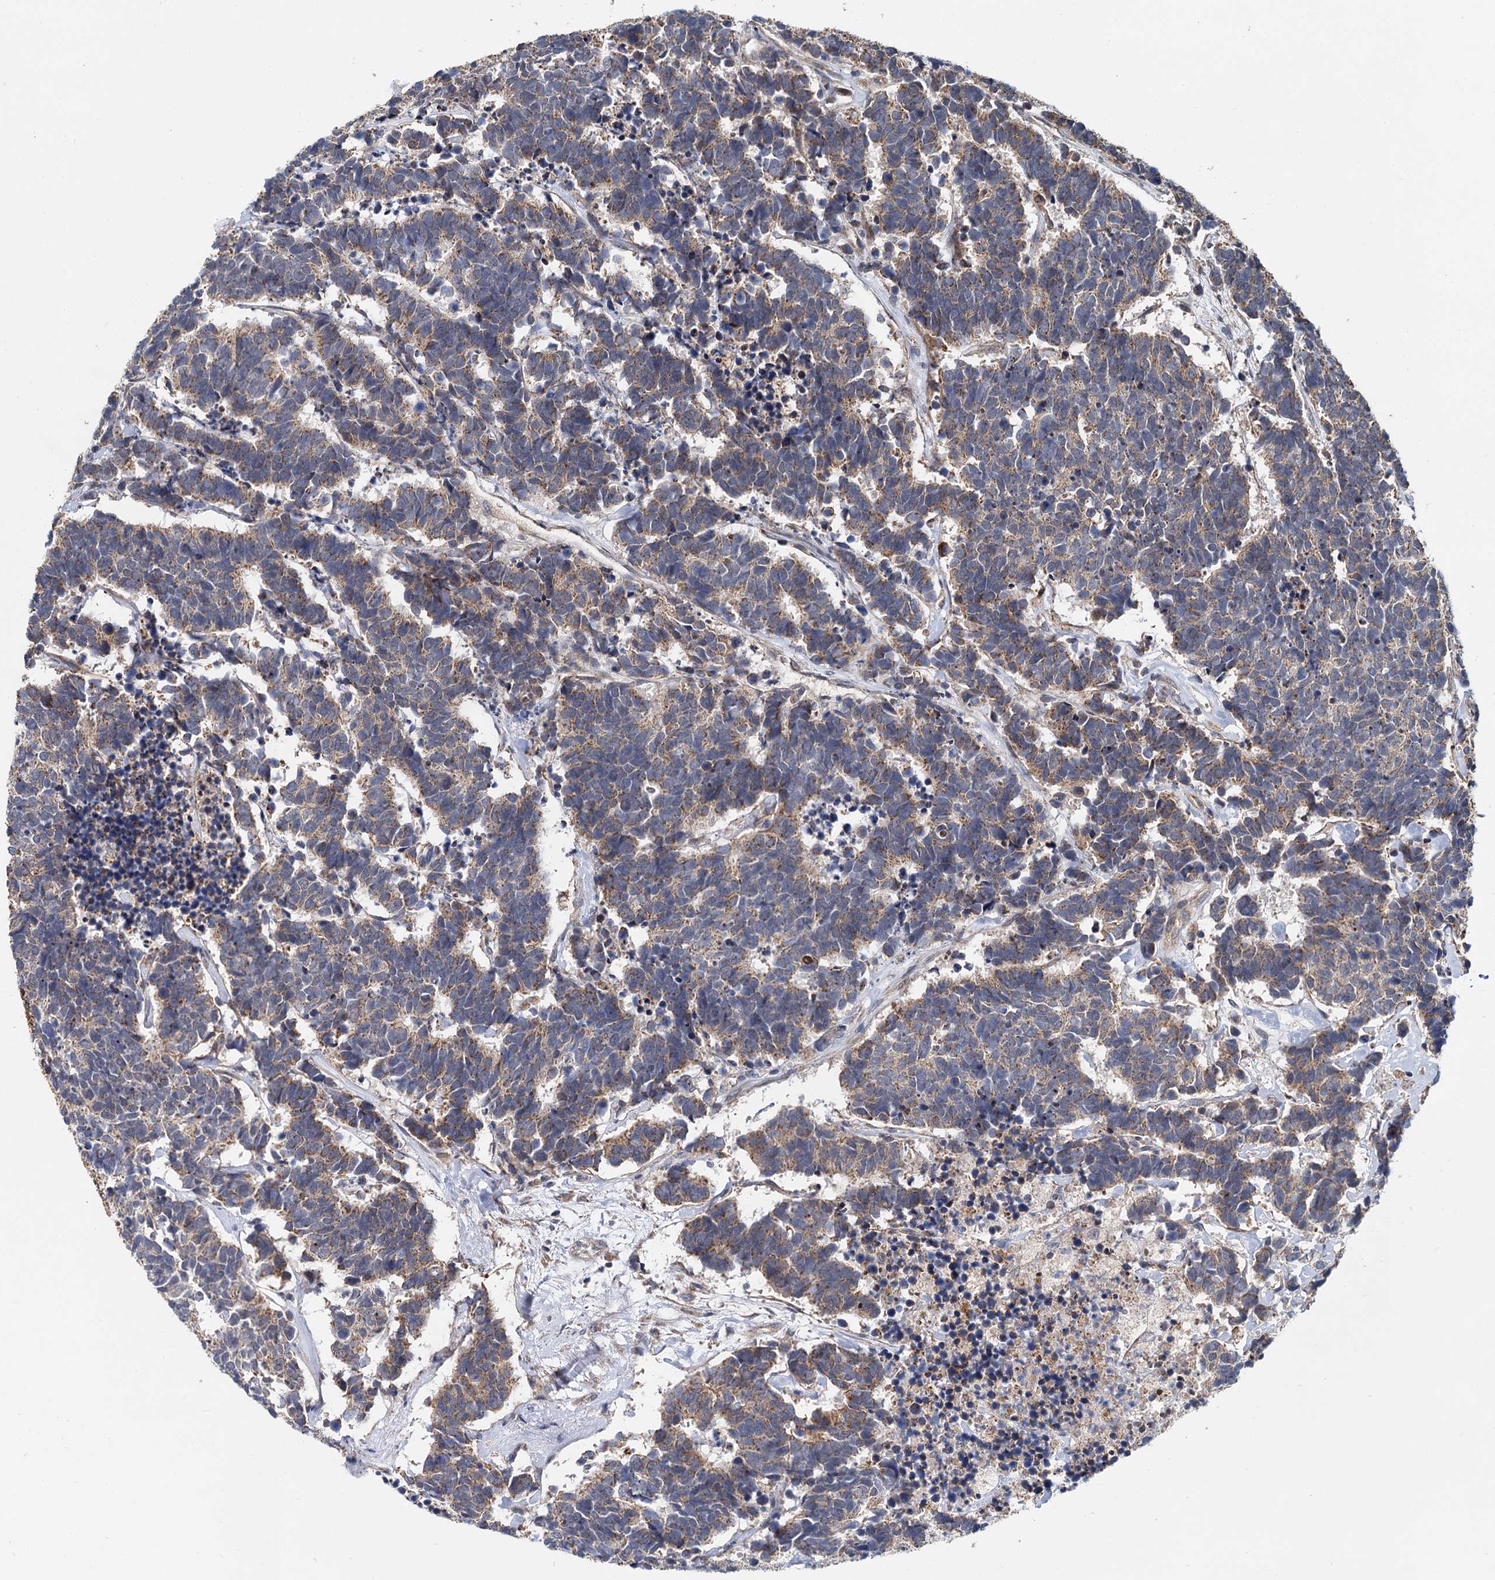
{"staining": {"intensity": "weak", "quantity": ">75%", "location": "cytoplasmic/membranous"}, "tissue": "carcinoid", "cell_type": "Tumor cells", "image_type": "cancer", "snomed": [{"axis": "morphology", "description": "Carcinoma, NOS"}, {"axis": "morphology", "description": "Carcinoid, malignant, NOS"}, {"axis": "topography", "description": "Urinary bladder"}], "caption": "Carcinoid stained with IHC demonstrates weak cytoplasmic/membranous expression in about >75% of tumor cells.", "gene": "SPRYD3", "patient": {"sex": "male", "age": 57}}